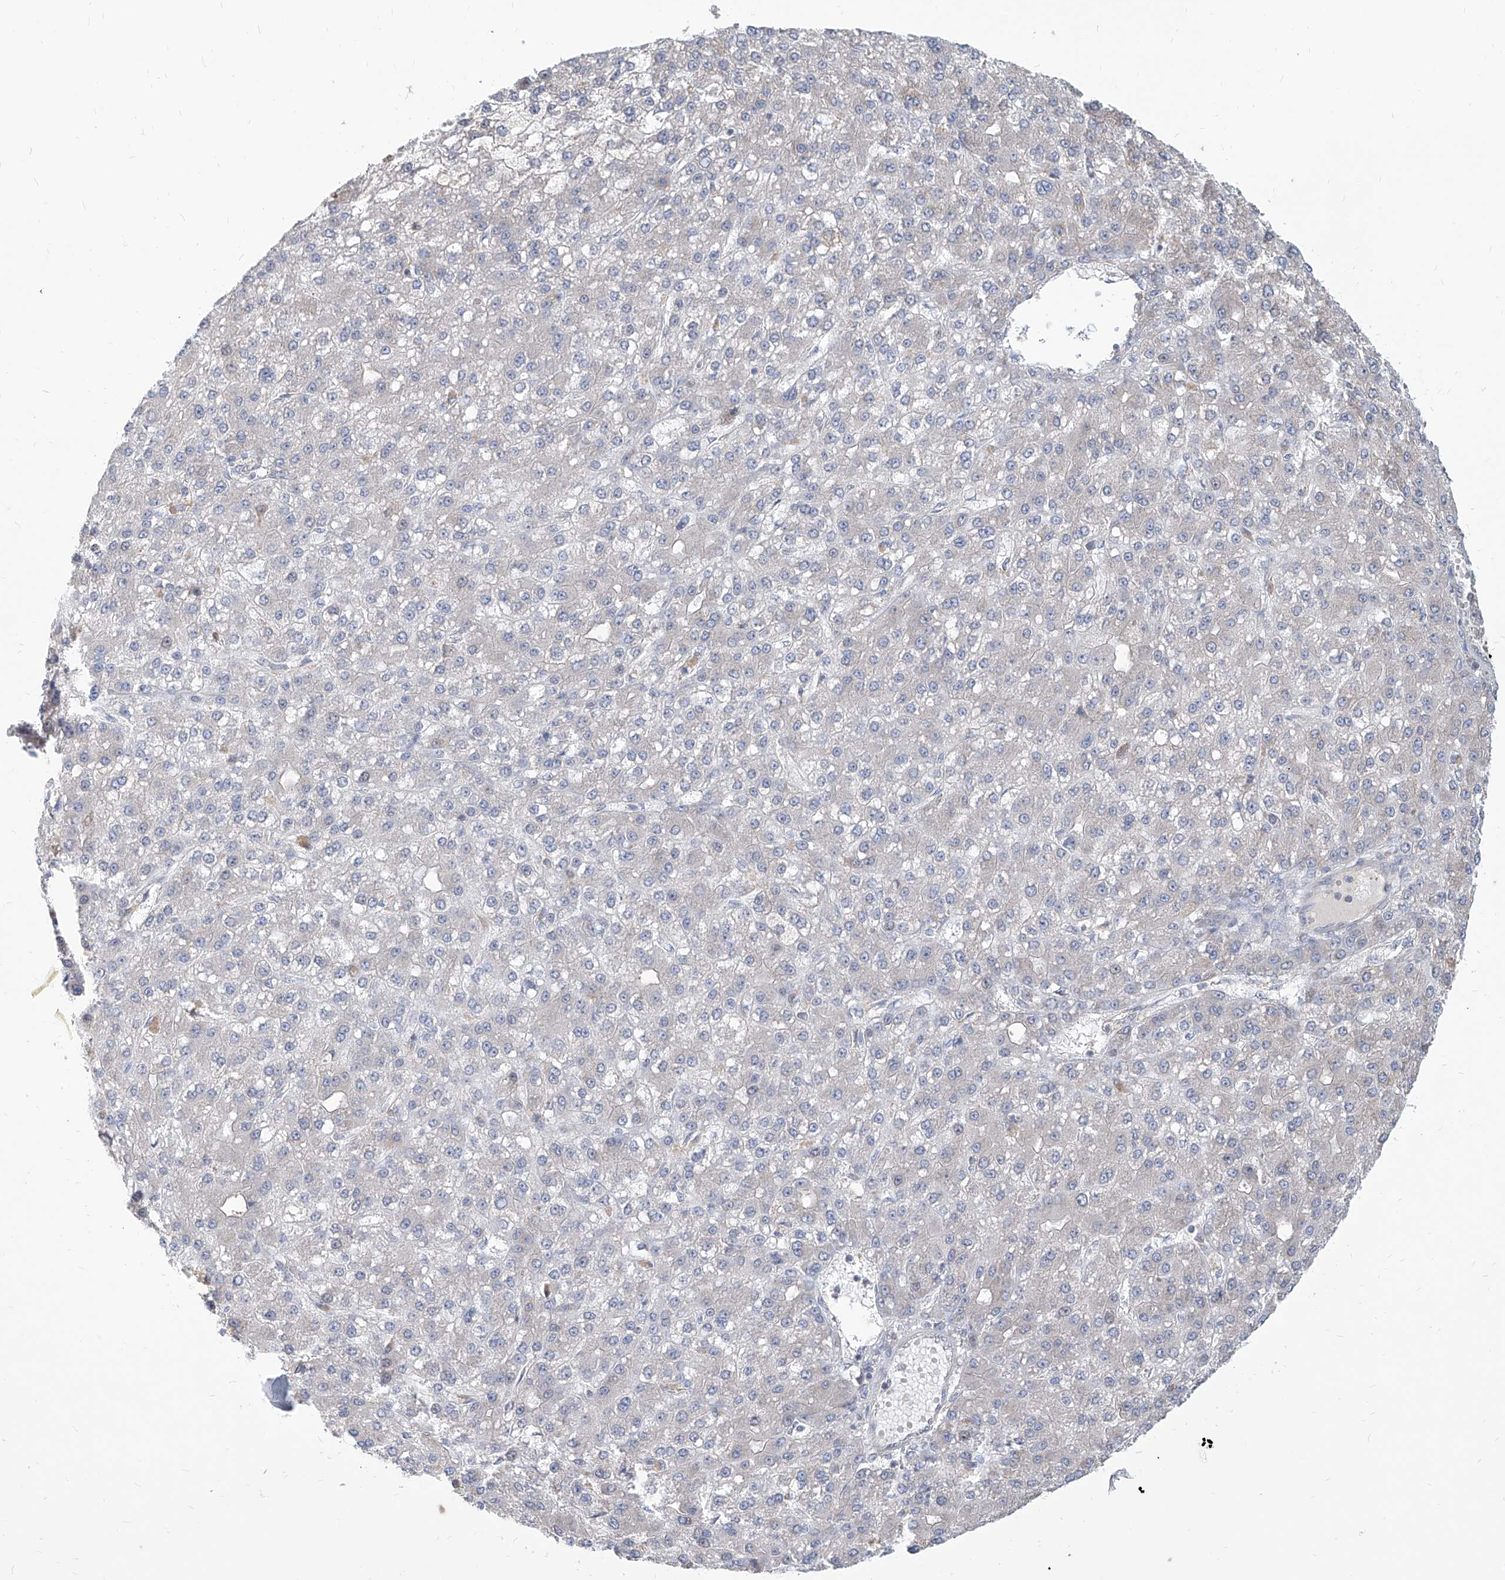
{"staining": {"intensity": "negative", "quantity": "none", "location": "none"}, "tissue": "liver cancer", "cell_type": "Tumor cells", "image_type": "cancer", "snomed": [{"axis": "morphology", "description": "Carcinoma, Hepatocellular, NOS"}, {"axis": "topography", "description": "Liver"}], "caption": "High power microscopy photomicrograph of an immunohistochemistry (IHC) photomicrograph of liver cancer, revealing no significant staining in tumor cells.", "gene": "FAM83B", "patient": {"sex": "male", "age": 67}}